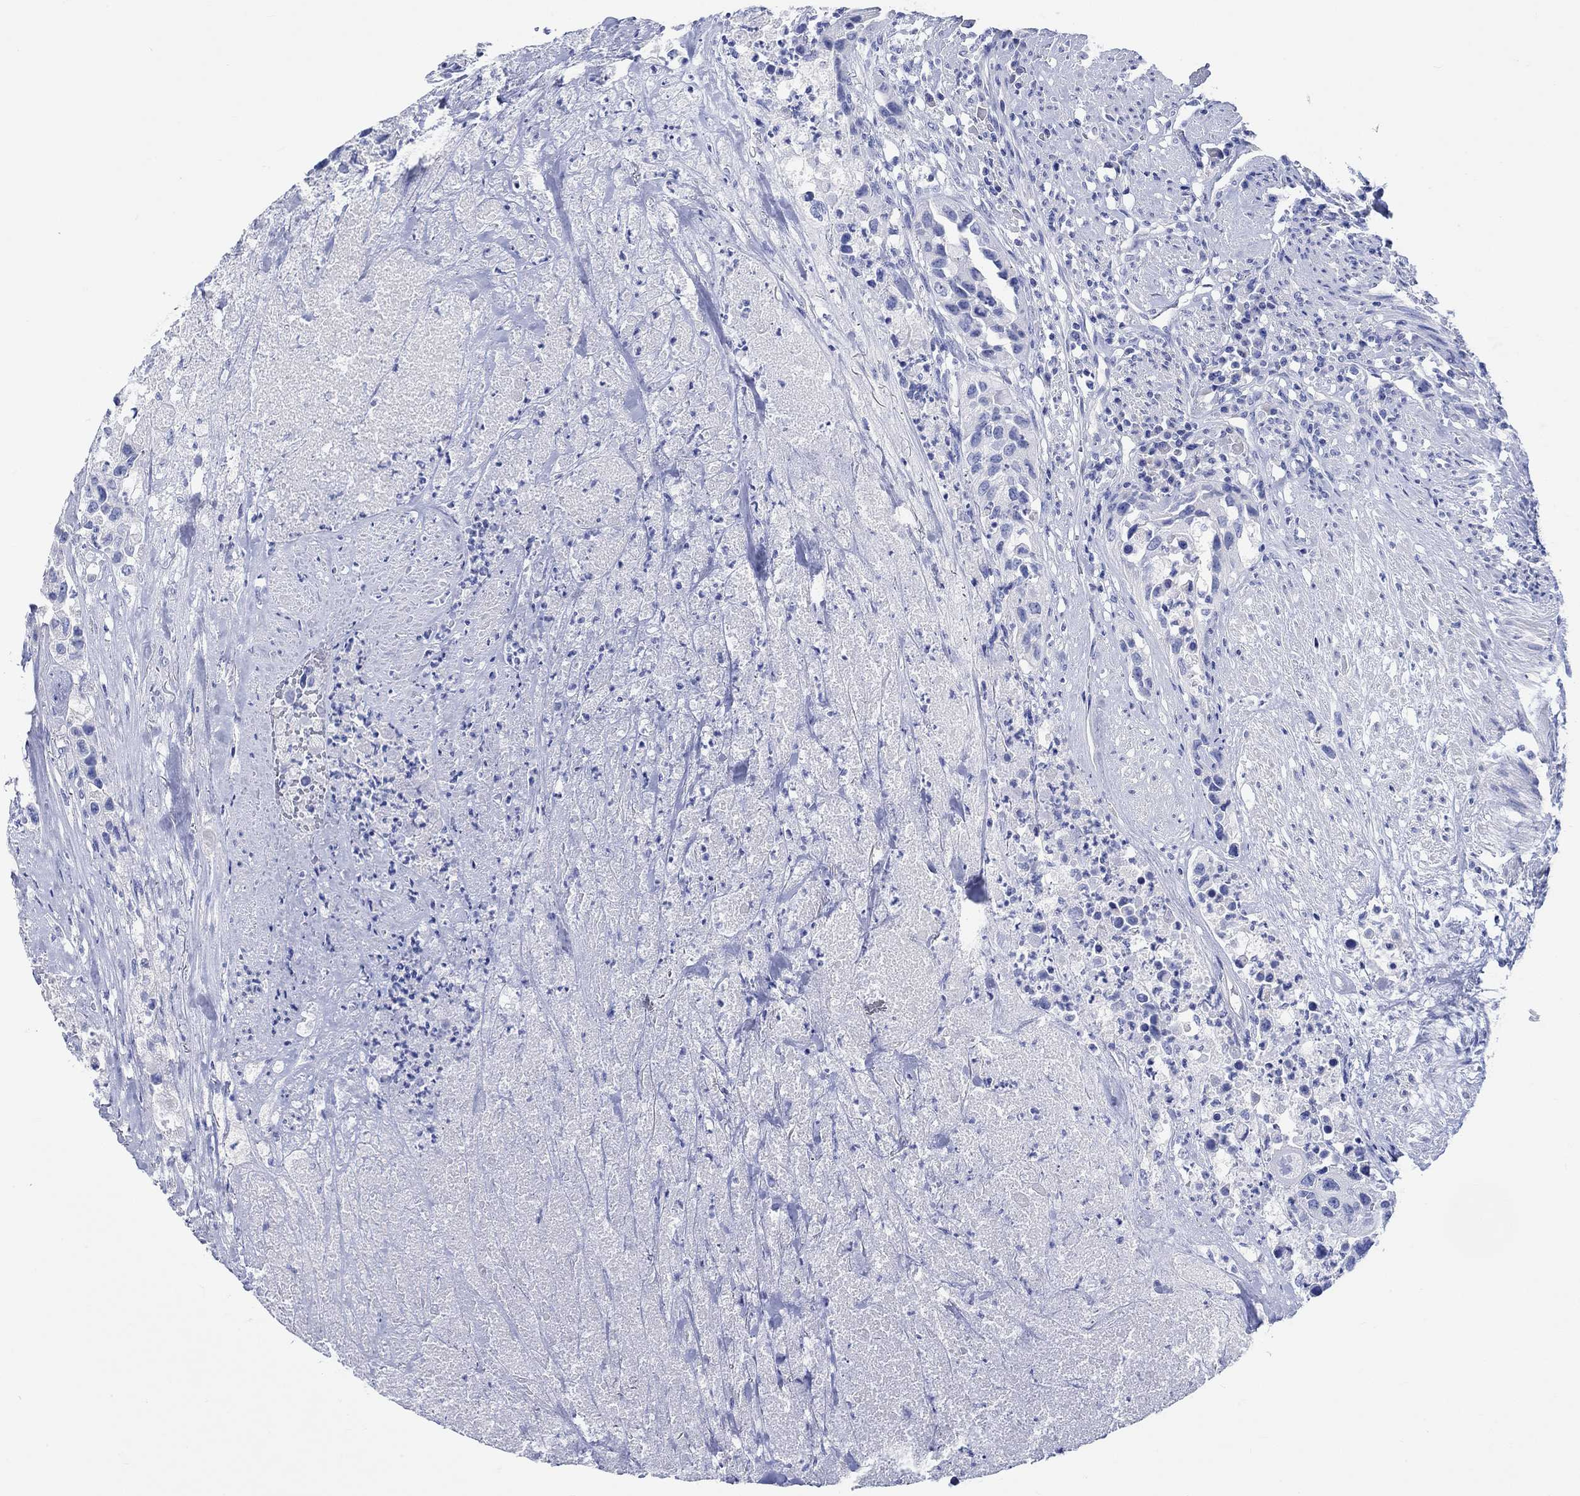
{"staining": {"intensity": "negative", "quantity": "none", "location": "none"}, "tissue": "urothelial cancer", "cell_type": "Tumor cells", "image_type": "cancer", "snomed": [{"axis": "morphology", "description": "Urothelial carcinoma, High grade"}, {"axis": "topography", "description": "Urinary bladder"}], "caption": "Immunohistochemical staining of urothelial cancer displays no significant staining in tumor cells.", "gene": "CPLX2", "patient": {"sex": "female", "age": 73}}